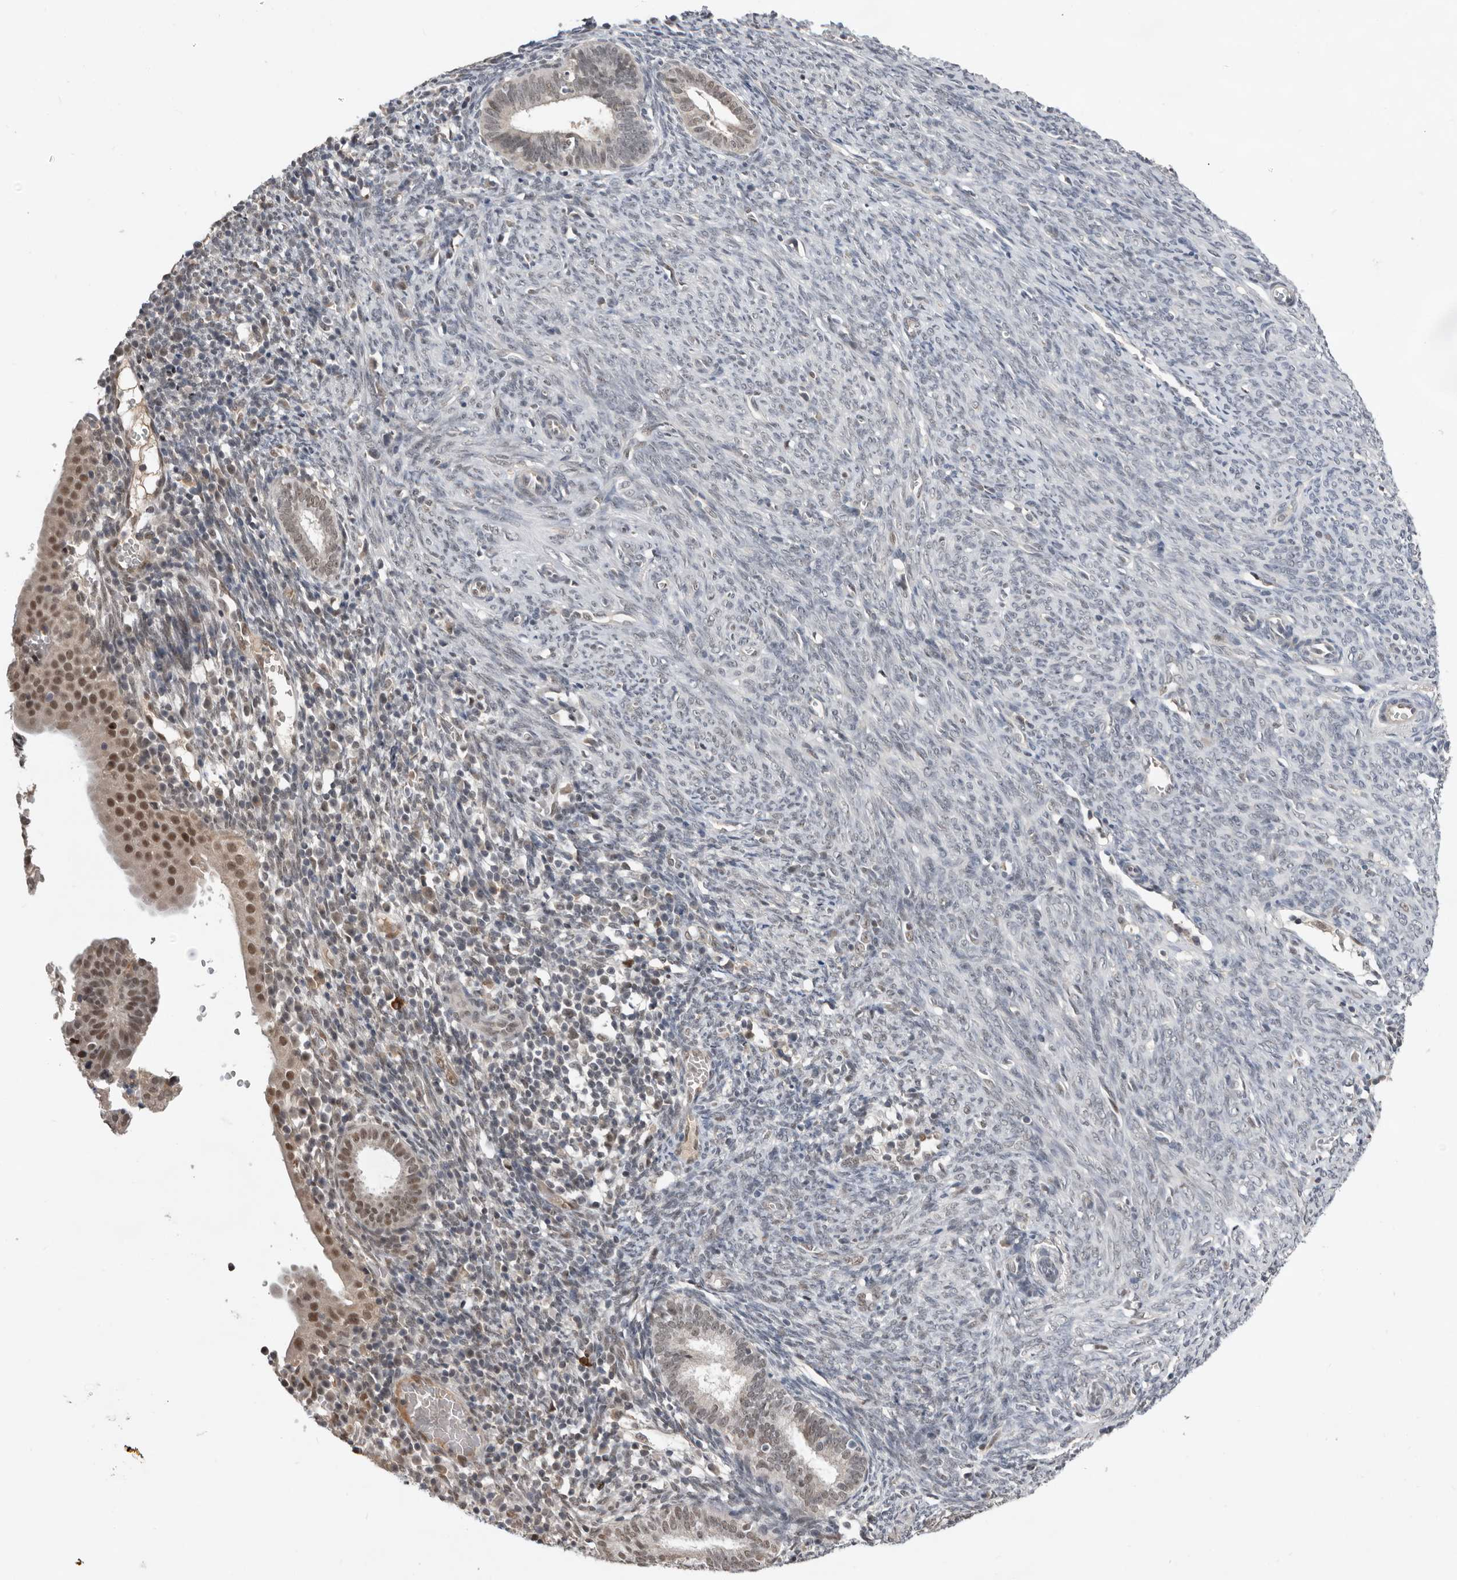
{"staining": {"intensity": "moderate", "quantity": "25%-75%", "location": "nuclear"}, "tissue": "endometrial cancer", "cell_type": "Tumor cells", "image_type": "cancer", "snomed": [{"axis": "morphology", "description": "Adenocarcinoma, NOS"}, {"axis": "topography", "description": "Uterus"}], "caption": "Brown immunohistochemical staining in endometrial cancer (adenocarcinoma) demonstrates moderate nuclear staining in about 25%-75% of tumor cells.", "gene": "BRCA2", "patient": {"sex": "female", "age": 77}}